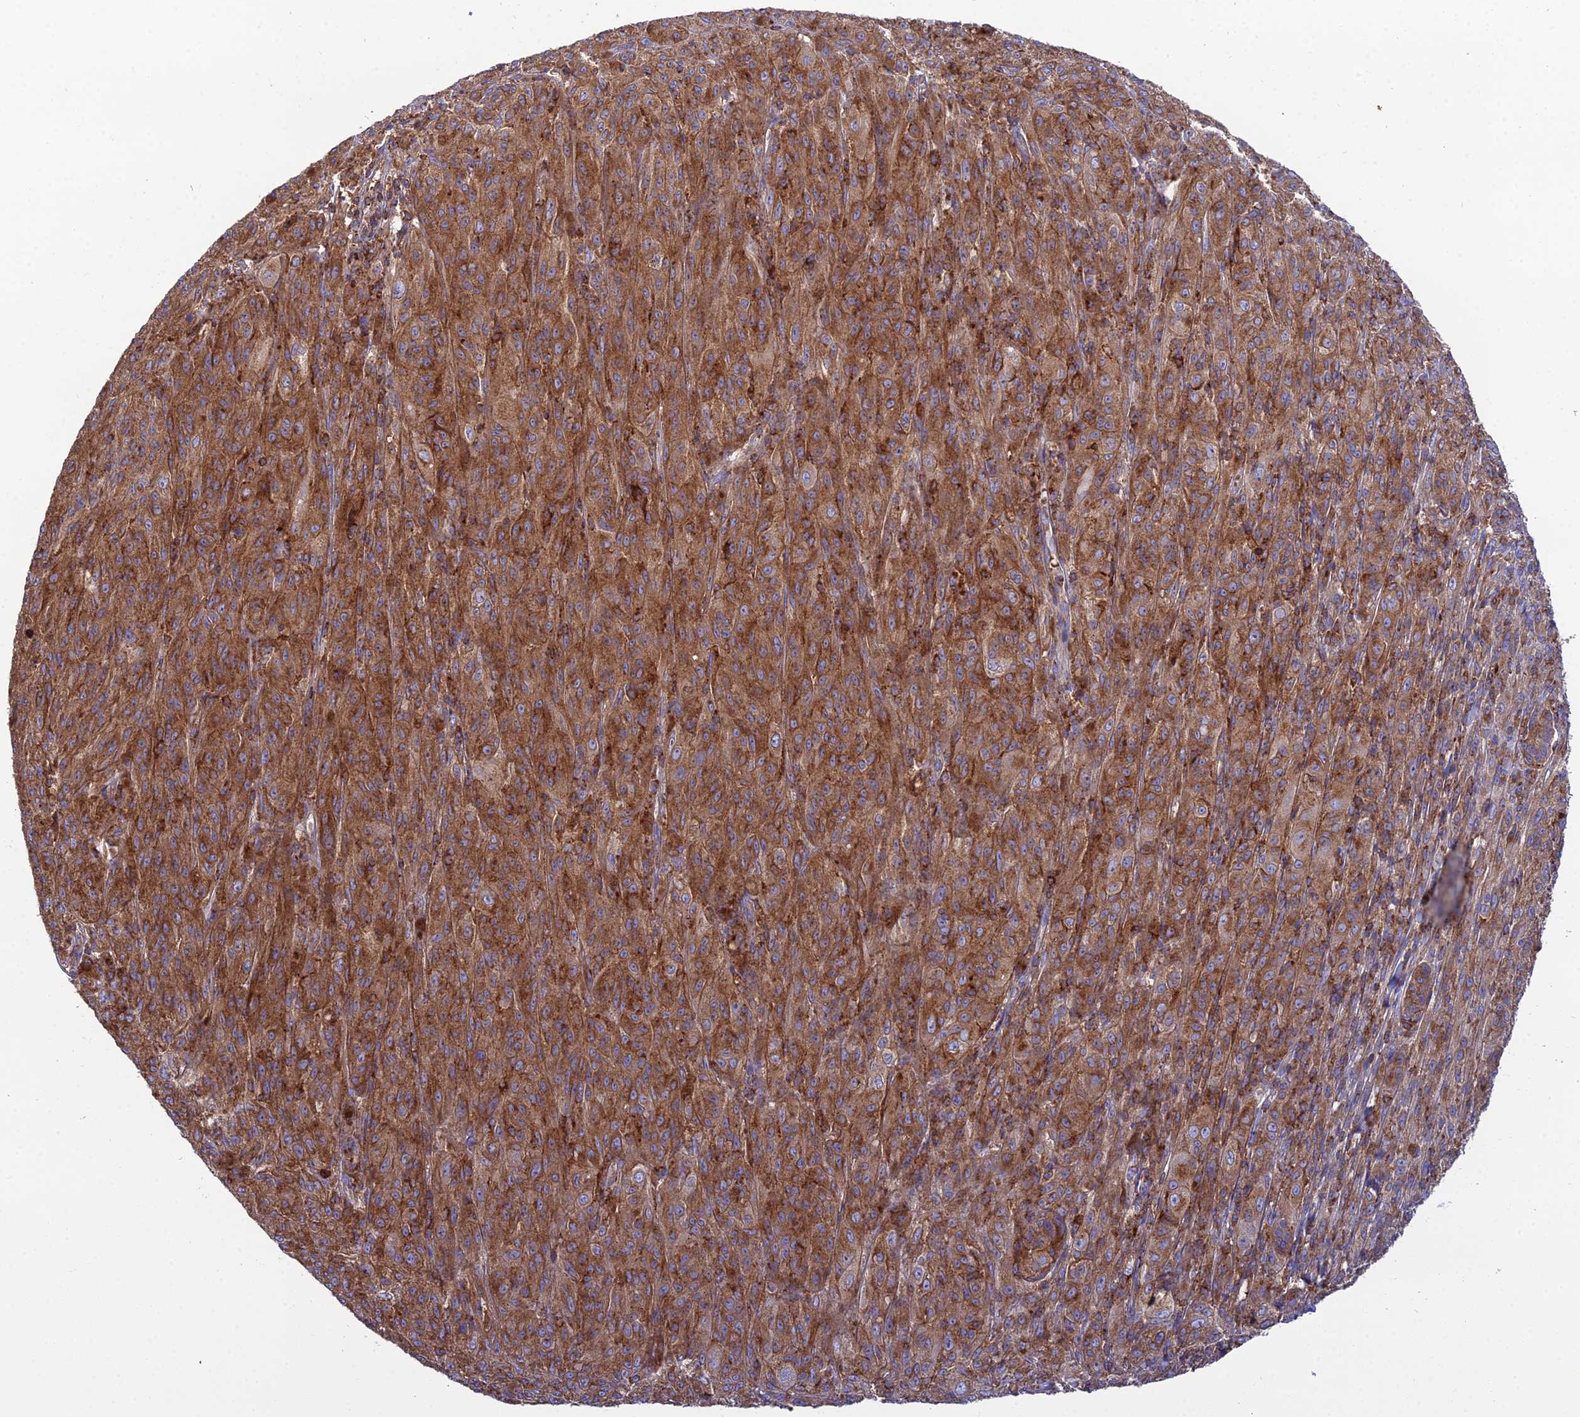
{"staining": {"intensity": "moderate", "quantity": ">75%", "location": "cytoplasmic/membranous"}, "tissue": "melanoma", "cell_type": "Tumor cells", "image_type": "cancer", "snomed": [{"axis": "morphology", "description": "Malignant melanoma, NOS"}, {"axis": "topography", "description": "Skin"}], "caption": "Protein expression analysis of malignant melanoma displays moderate cytoplasmic/membranous staining in about >75% of tumor cells.", "gene": "LNPEP", "patient": {"sex": "female", "age": 52}}